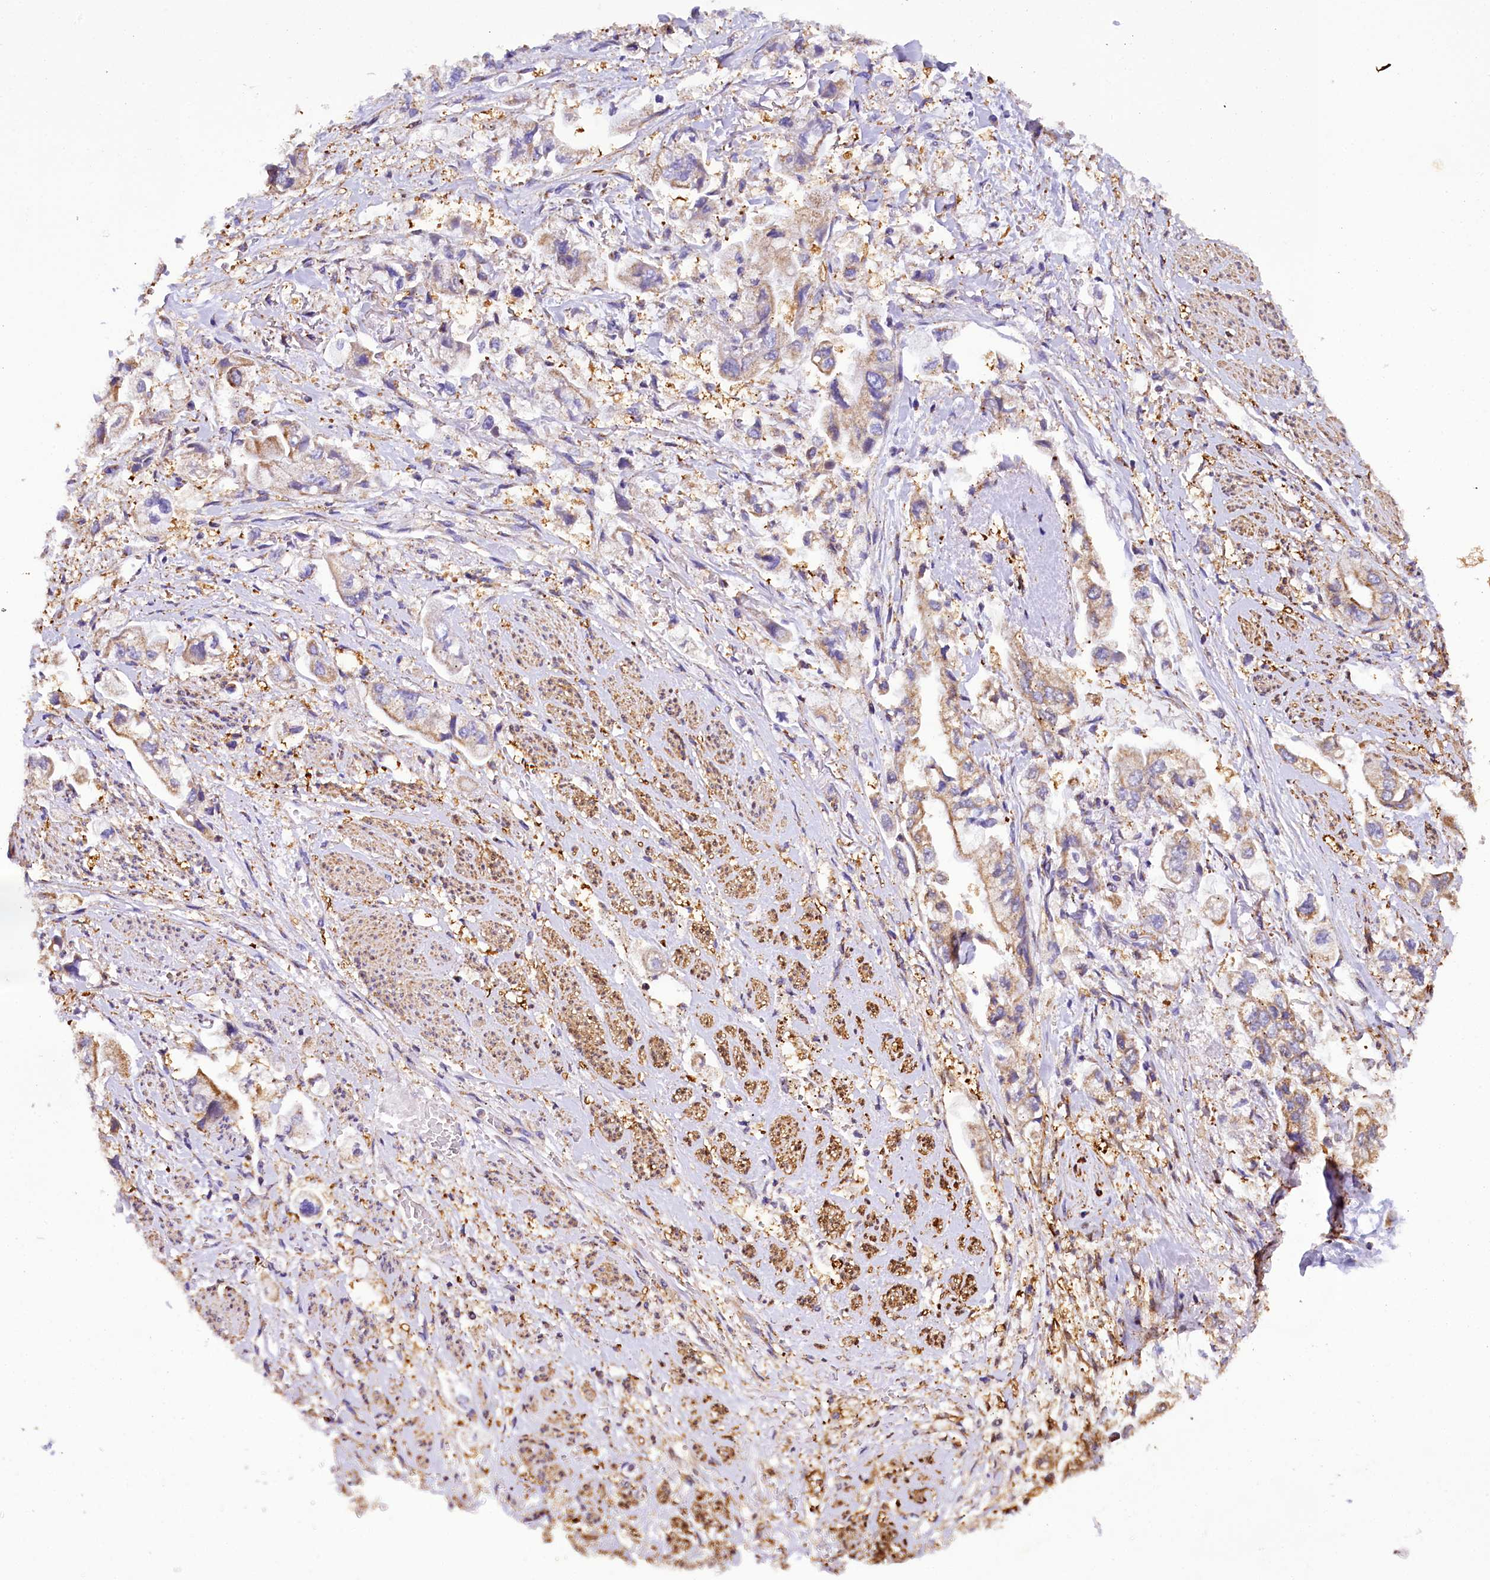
{"staining": {"intensity": "moderate", "quantity": "<25%", "location": "cytoplasmic/membranous"}, "tissue": "stomach cancer", "cell_type": "Tumor cells", "image_type": "cancer", "snomed": [{"axis": "morphology", "description": "Adenocarcinoma, NOS"}, {"axis": "topography", "description": "Stomach"}], "caption": "Immunohistochemistry (IHC) histopathology image of neoplastic tissue: human stomach cancer stained using IHC shows low levels of moderate protein expression localized specifically in the cytoplasmic/membranous of tumor cells, appearing as a cytoplasmic/membranous brown color.", "gene": "TASOR2", "patient": {"sex": "male", "age": 62}}